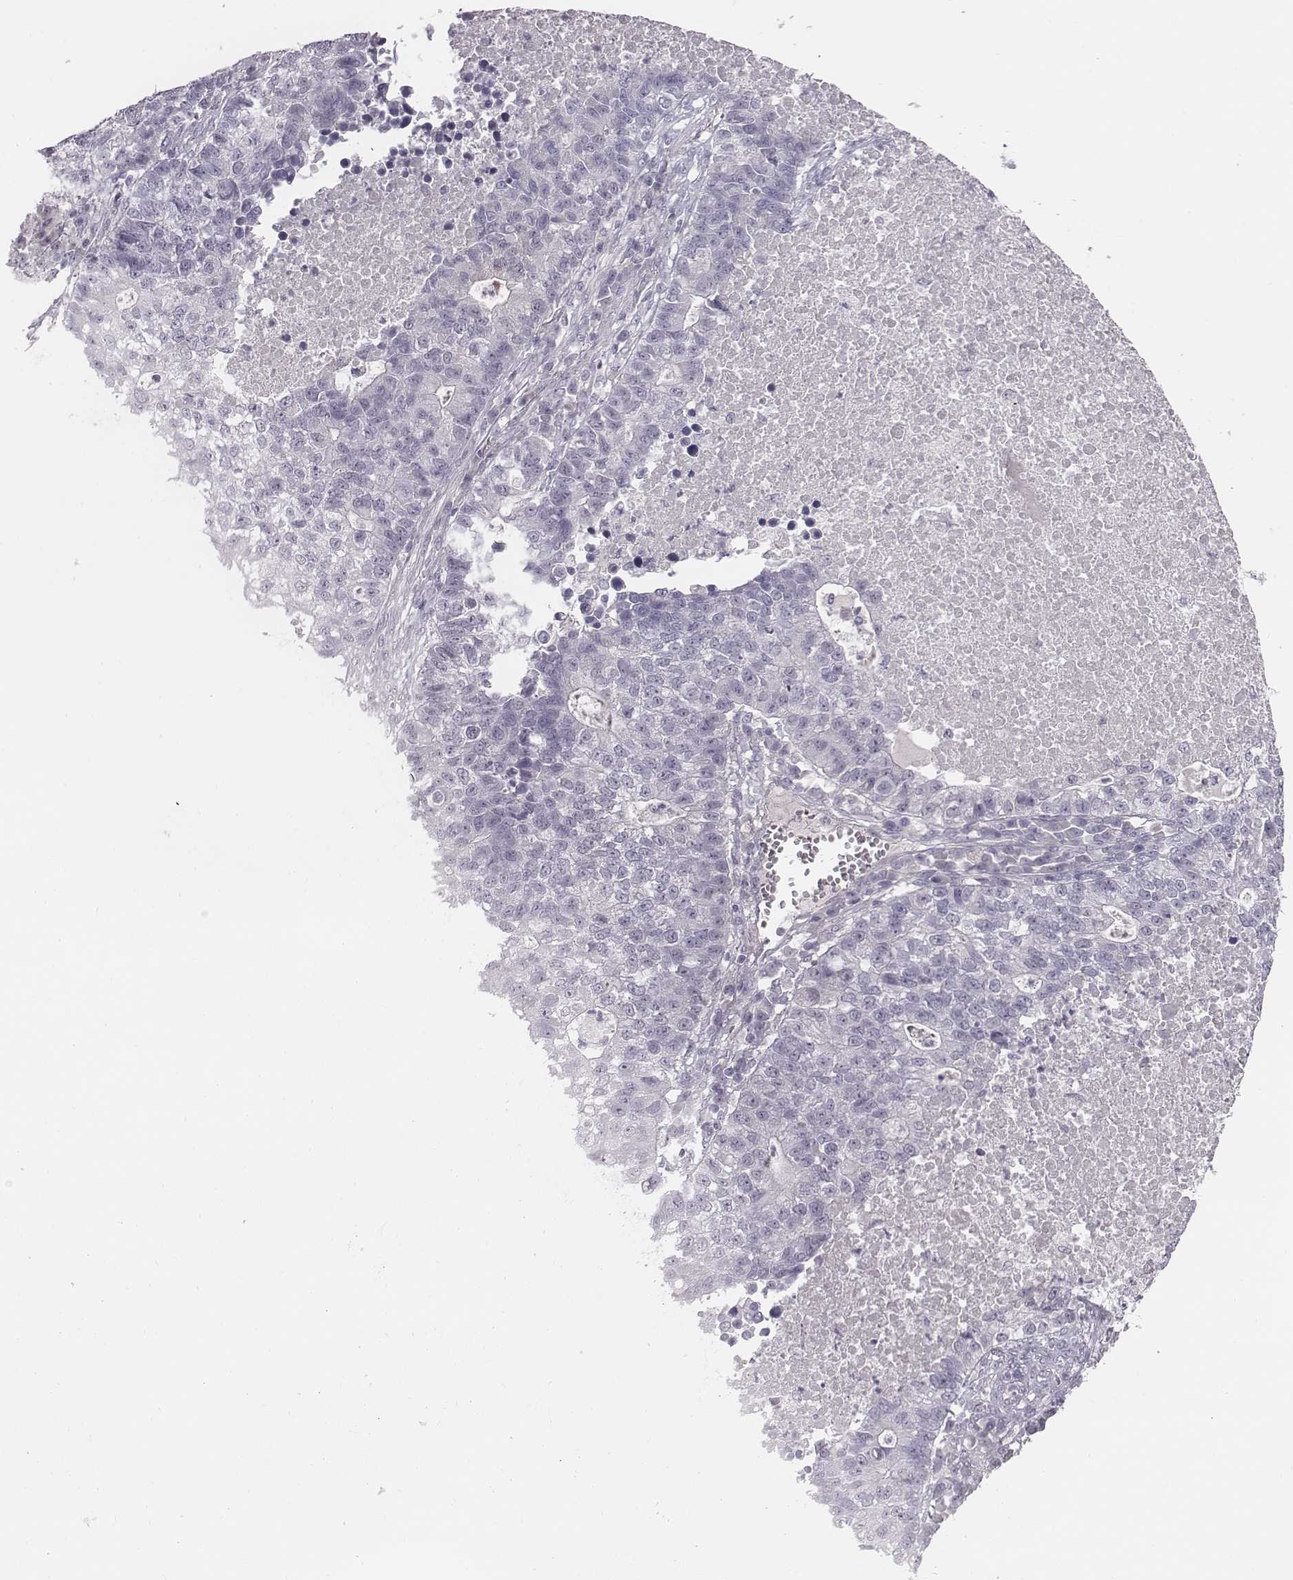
{"staining": {"intensity": "negative", "quantity": "none", "location": "none"}, "tissue": "lung cancer", "cell_type": "Tumor cells", "image_type": "cancer", "snomed": [{"axis": "morphology", "description": "Adenocarcinoma, NOS"}, {"axis": "topography", "description": "Lung"}], "caption": "Immunohistochemical staining of lung cancer shows no significant staining in tumor cells.", "gene": "CACNG4", "patient": {"sex": "male", "age": 57}}